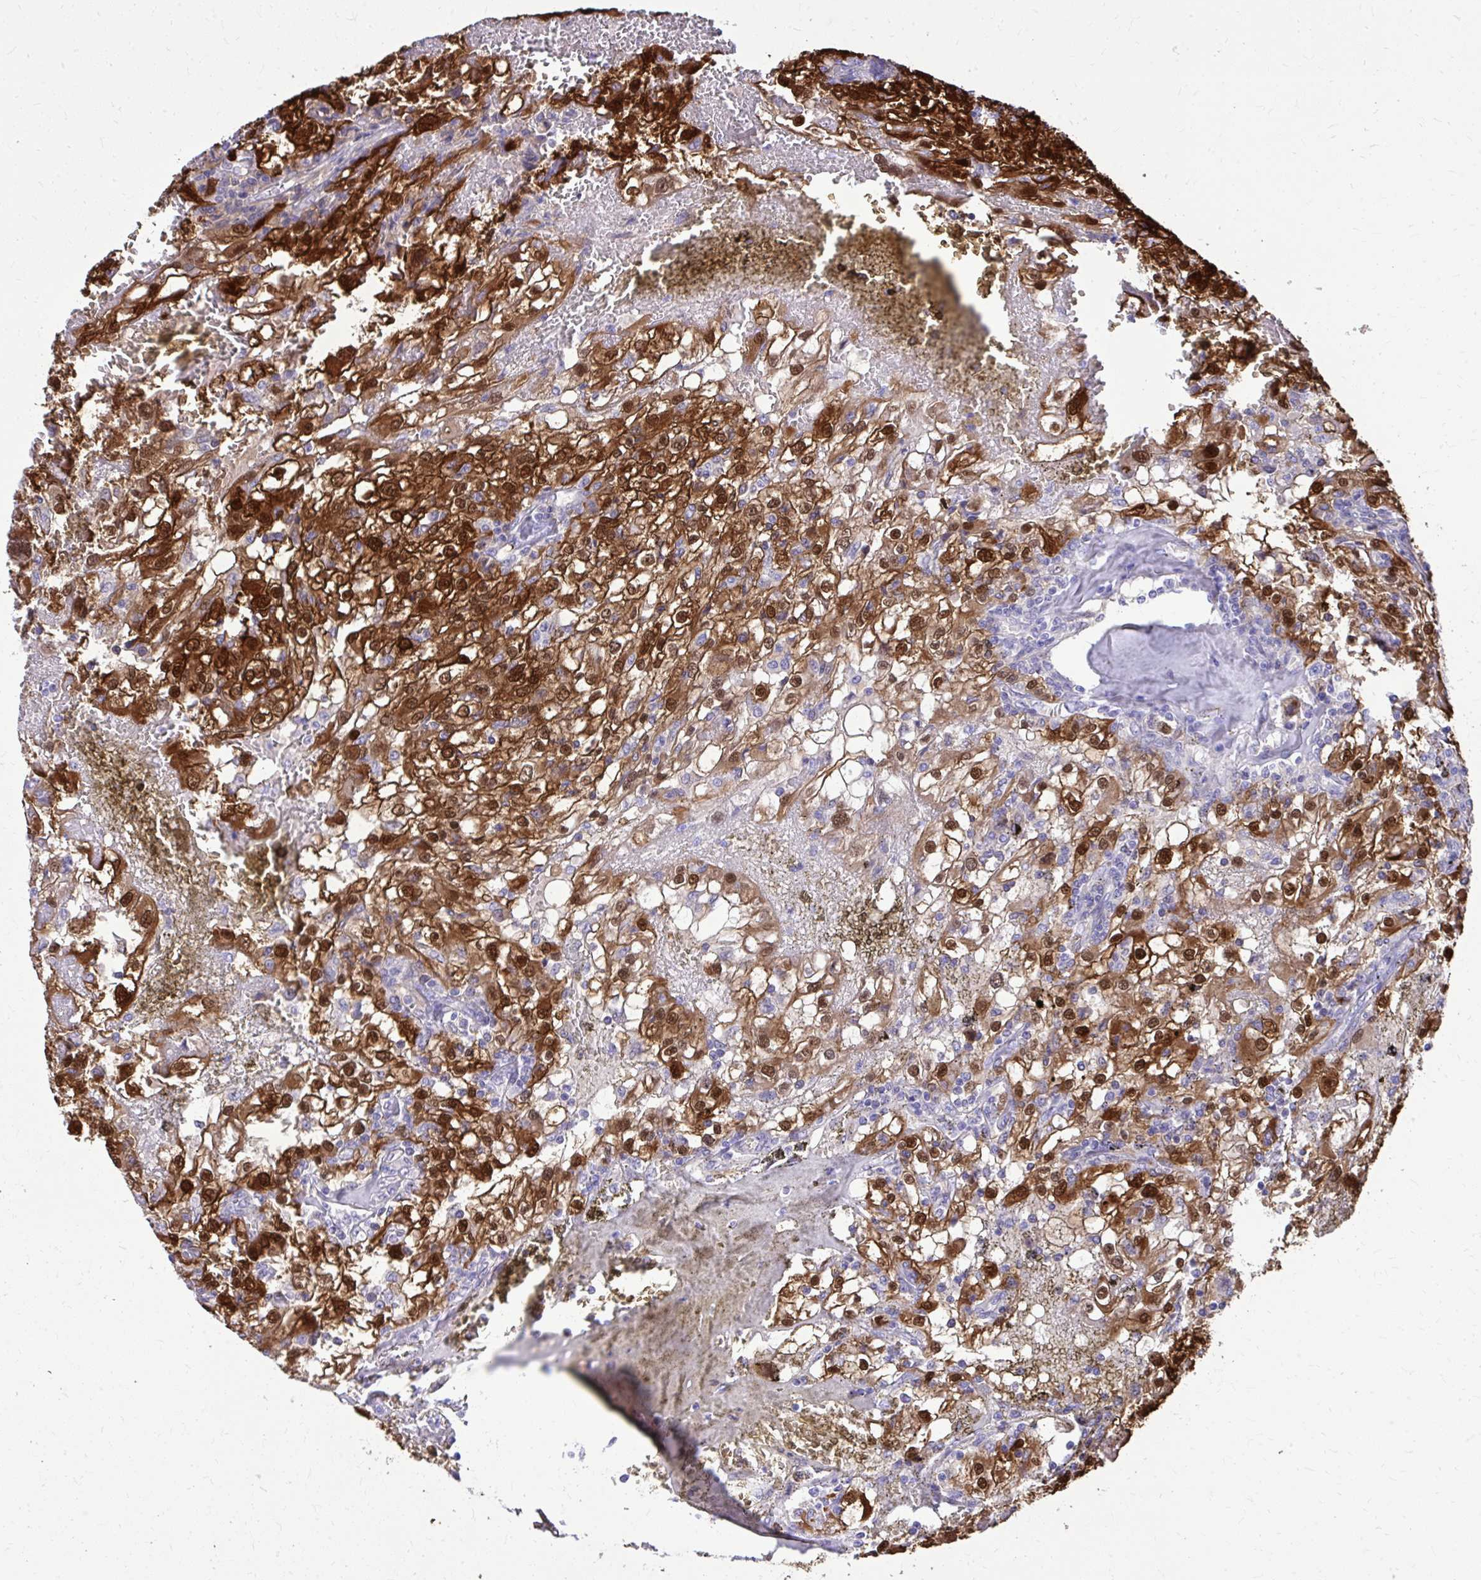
{"staining": {"intensity": "strong", "quantity": ">75%", "location": "cytoplasmic/membranous,nuclear"}, "tissue": "renal cancer", "cell_type": "Tumor cells", "image_type": "cancer", "snomed": [{"axis": "morphology", "description": "Adenocarcinoma, NOS"}, {"axis": "topography", "description": "Kidney"}], "caption": "A brown stain labels strong cytoplasmic/membranous and nuclear staining of a protein in human renal cancer tumor cells.", "gene": "NNMT", "patient": {"sex": "female", "age": 74}}